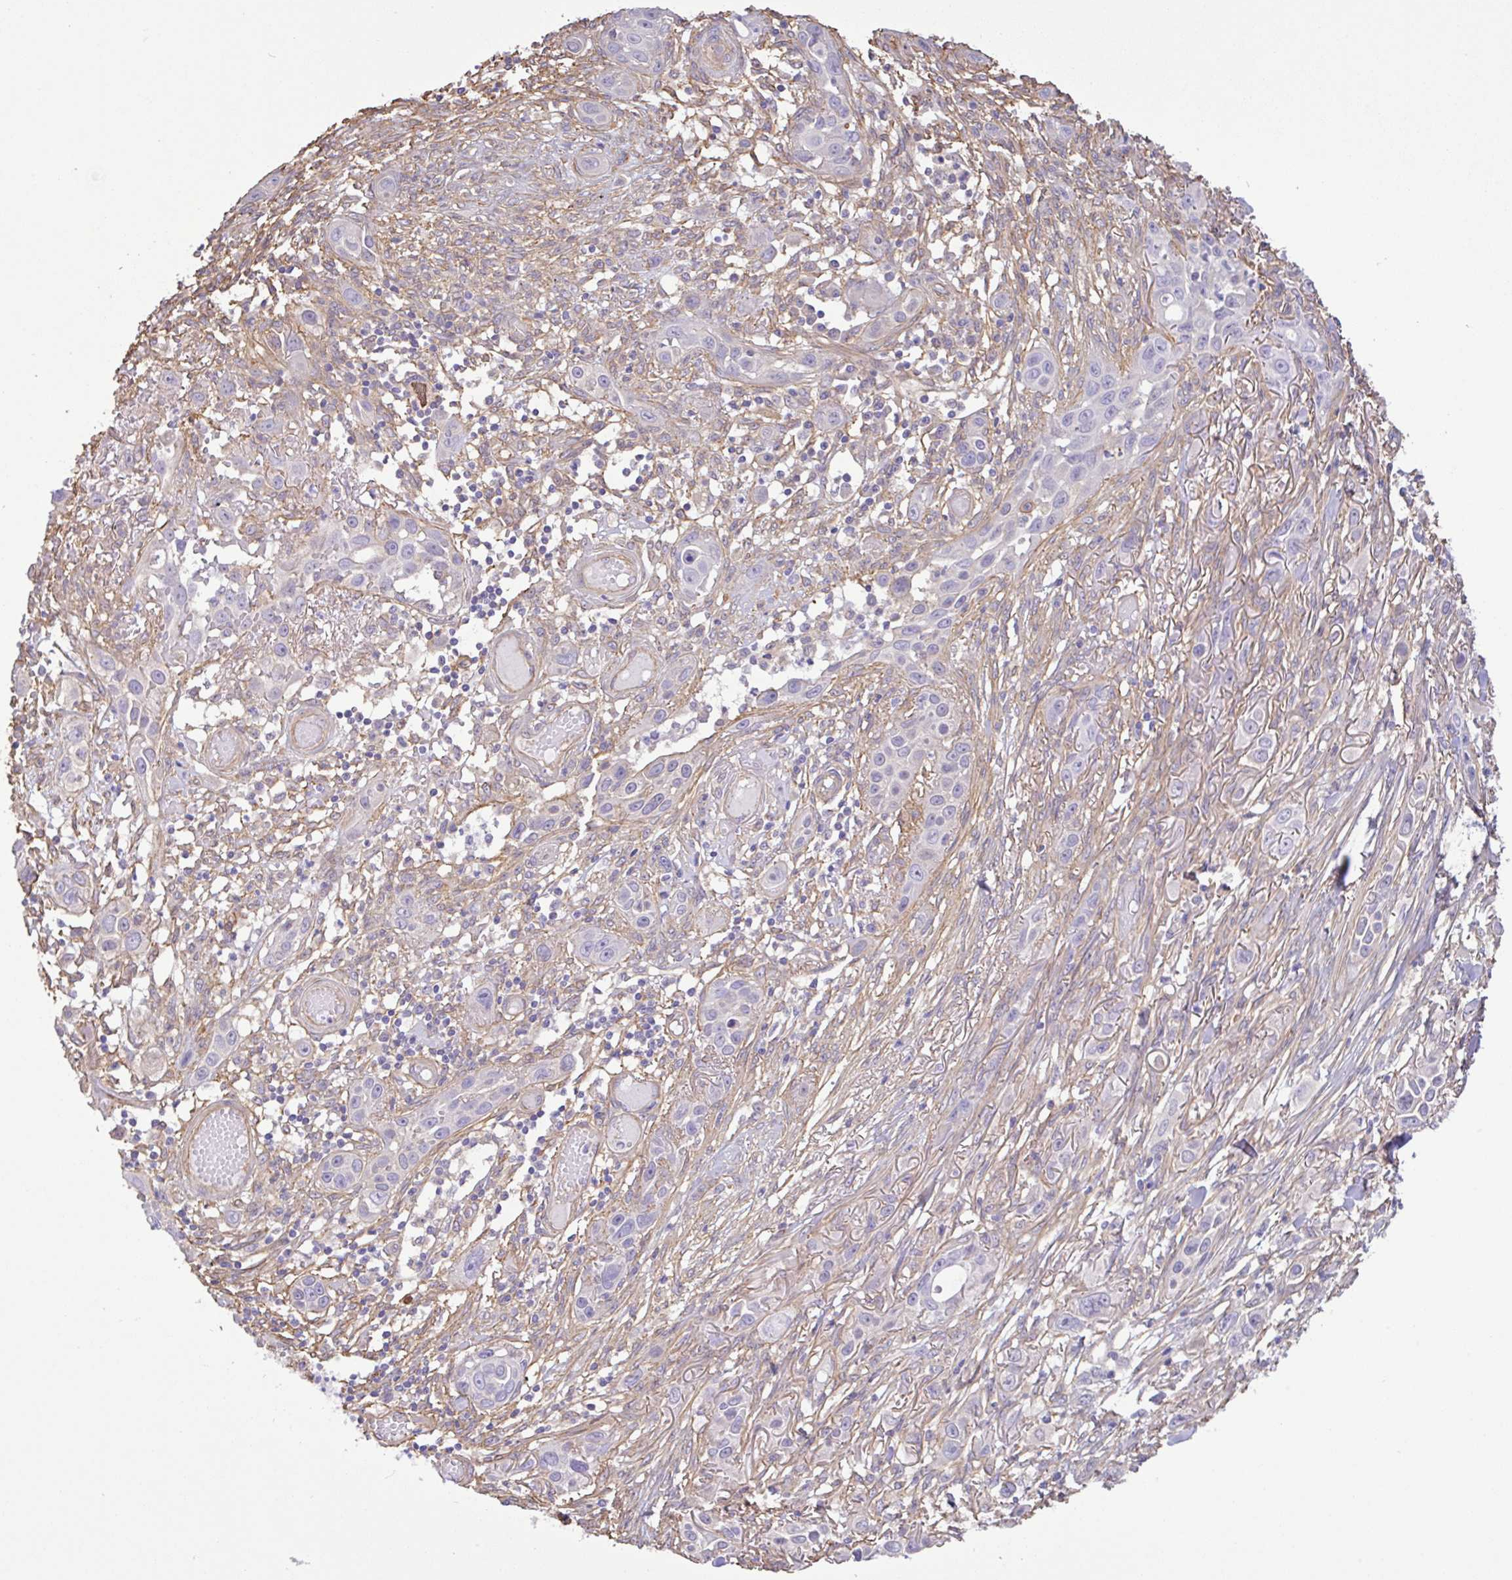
{"staining": {"intensity": "negative", "quantity": "none", "location": "none"}, "tissue": "skin cancer", "cell_type": "Tumor cells", "image_type": "cancer", "snomed": [{"axis": "morphology", "description": "Squamous cell carcinoma, NOS"}, {"axis": "topography", "description": "Skin"}], "caption": "IHC micrograph of human skin cancer (squamous cell carcinoma) stained for a protein (brown), which displays no staining in tumor cells.", "gene": "PLCD4", "patient": {"sex": "female", "age": 69}}